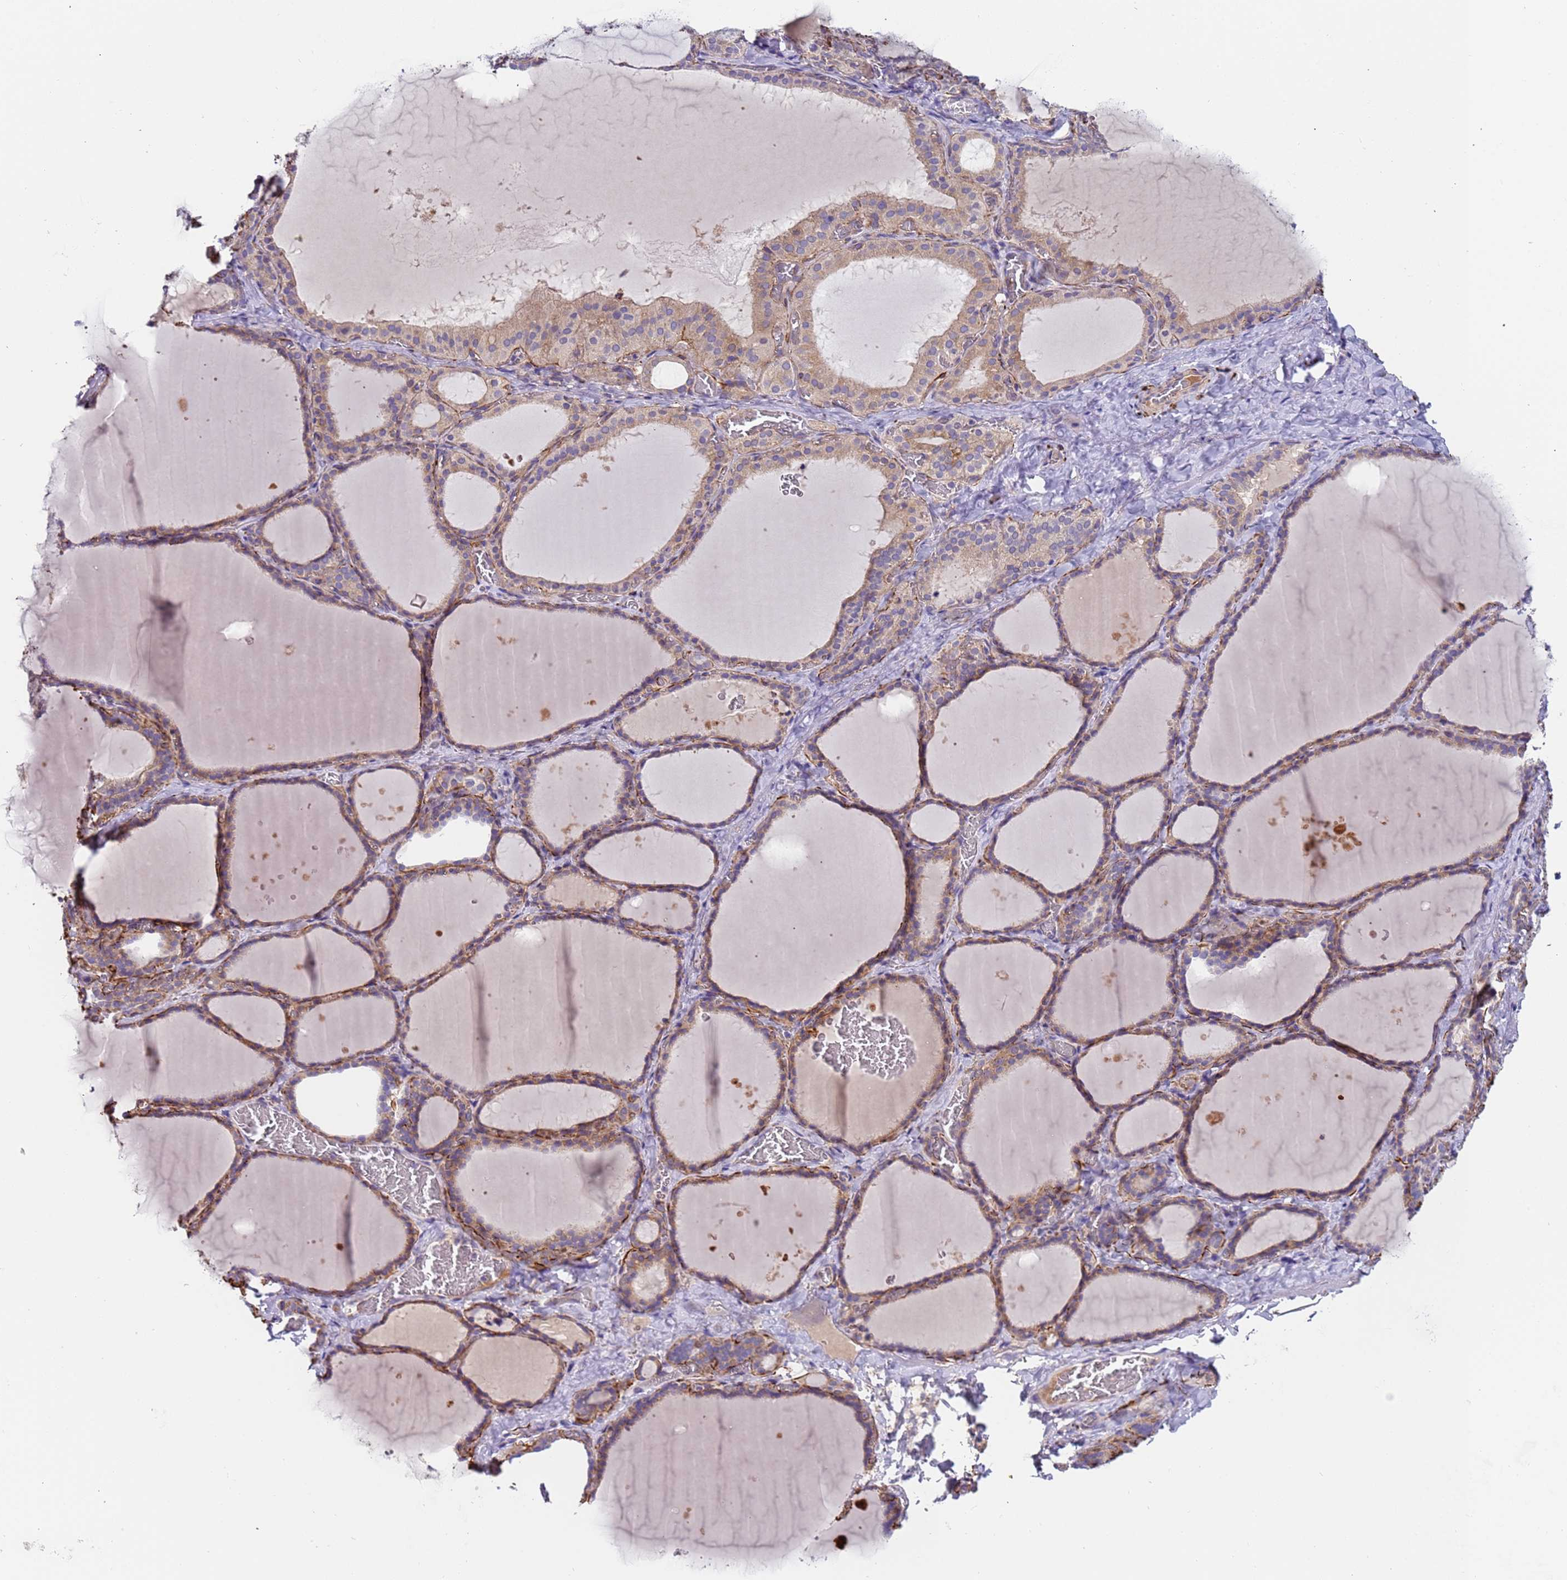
{"staining": {"intensity": "moderate", "quantity": "25%-75%", "location": "cytoplasmic/membranous"}, "tissue": "thyroid gland", "cell_type": "Glandular cells", "image_type": "normal", "snomed": [{"axis": "morphology", "description": "Normal tissue, NOS"}, {"axis": "topography", "description": "Thyroid gland"}], "caption": "Thyroid gland stained with DAB (3,3'-diaminobenzidine) immunohistochemistry (IHC) shows medium levels of moderate cytoplasmic/membranous expression in about 25%-75% of glandular cells.", "gene": "PAQR7", "patient": {"sex": "female", "age": 39}}